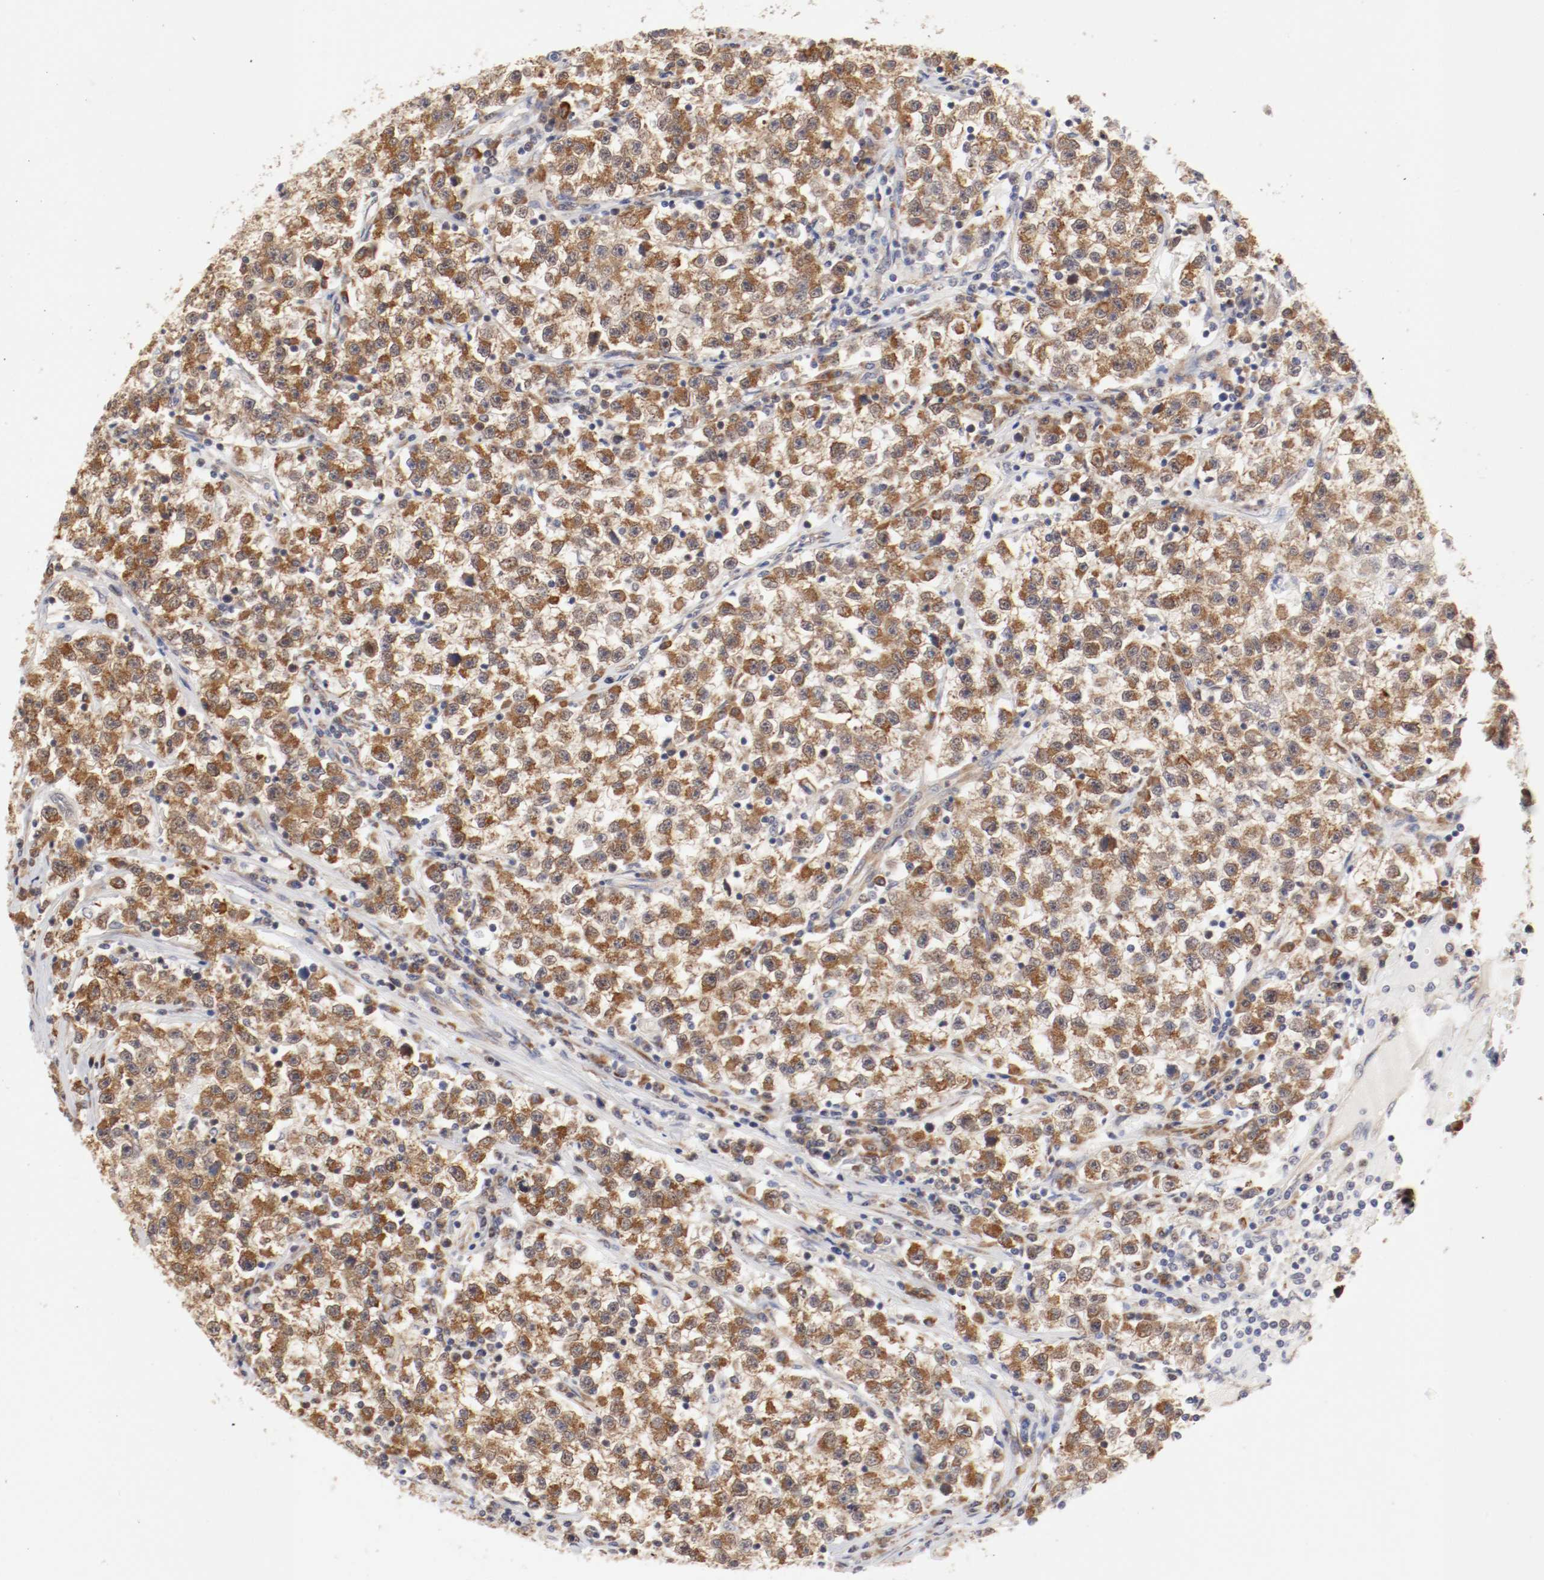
{"staining": {"intensity": "moderate", "quantity": ">75%", "location": "cytoplasmic/membranous"}, "tissue": "testis cancer", "cell_type": "Tumor cells", "image_type": "cancer", "snomed": [{"axis": "morphology", "description": "Seminoma, NOS"}, {"axis": "topography", "description": "Testis"}], "caption": "Protein expression analysis of human seminoma (testis) reveals moderate cytoplasmic/membranous staining in approximately >75% of tumor cells.", "gene": "FKBP3", "patient": {"sex": "male", "age": 22}}